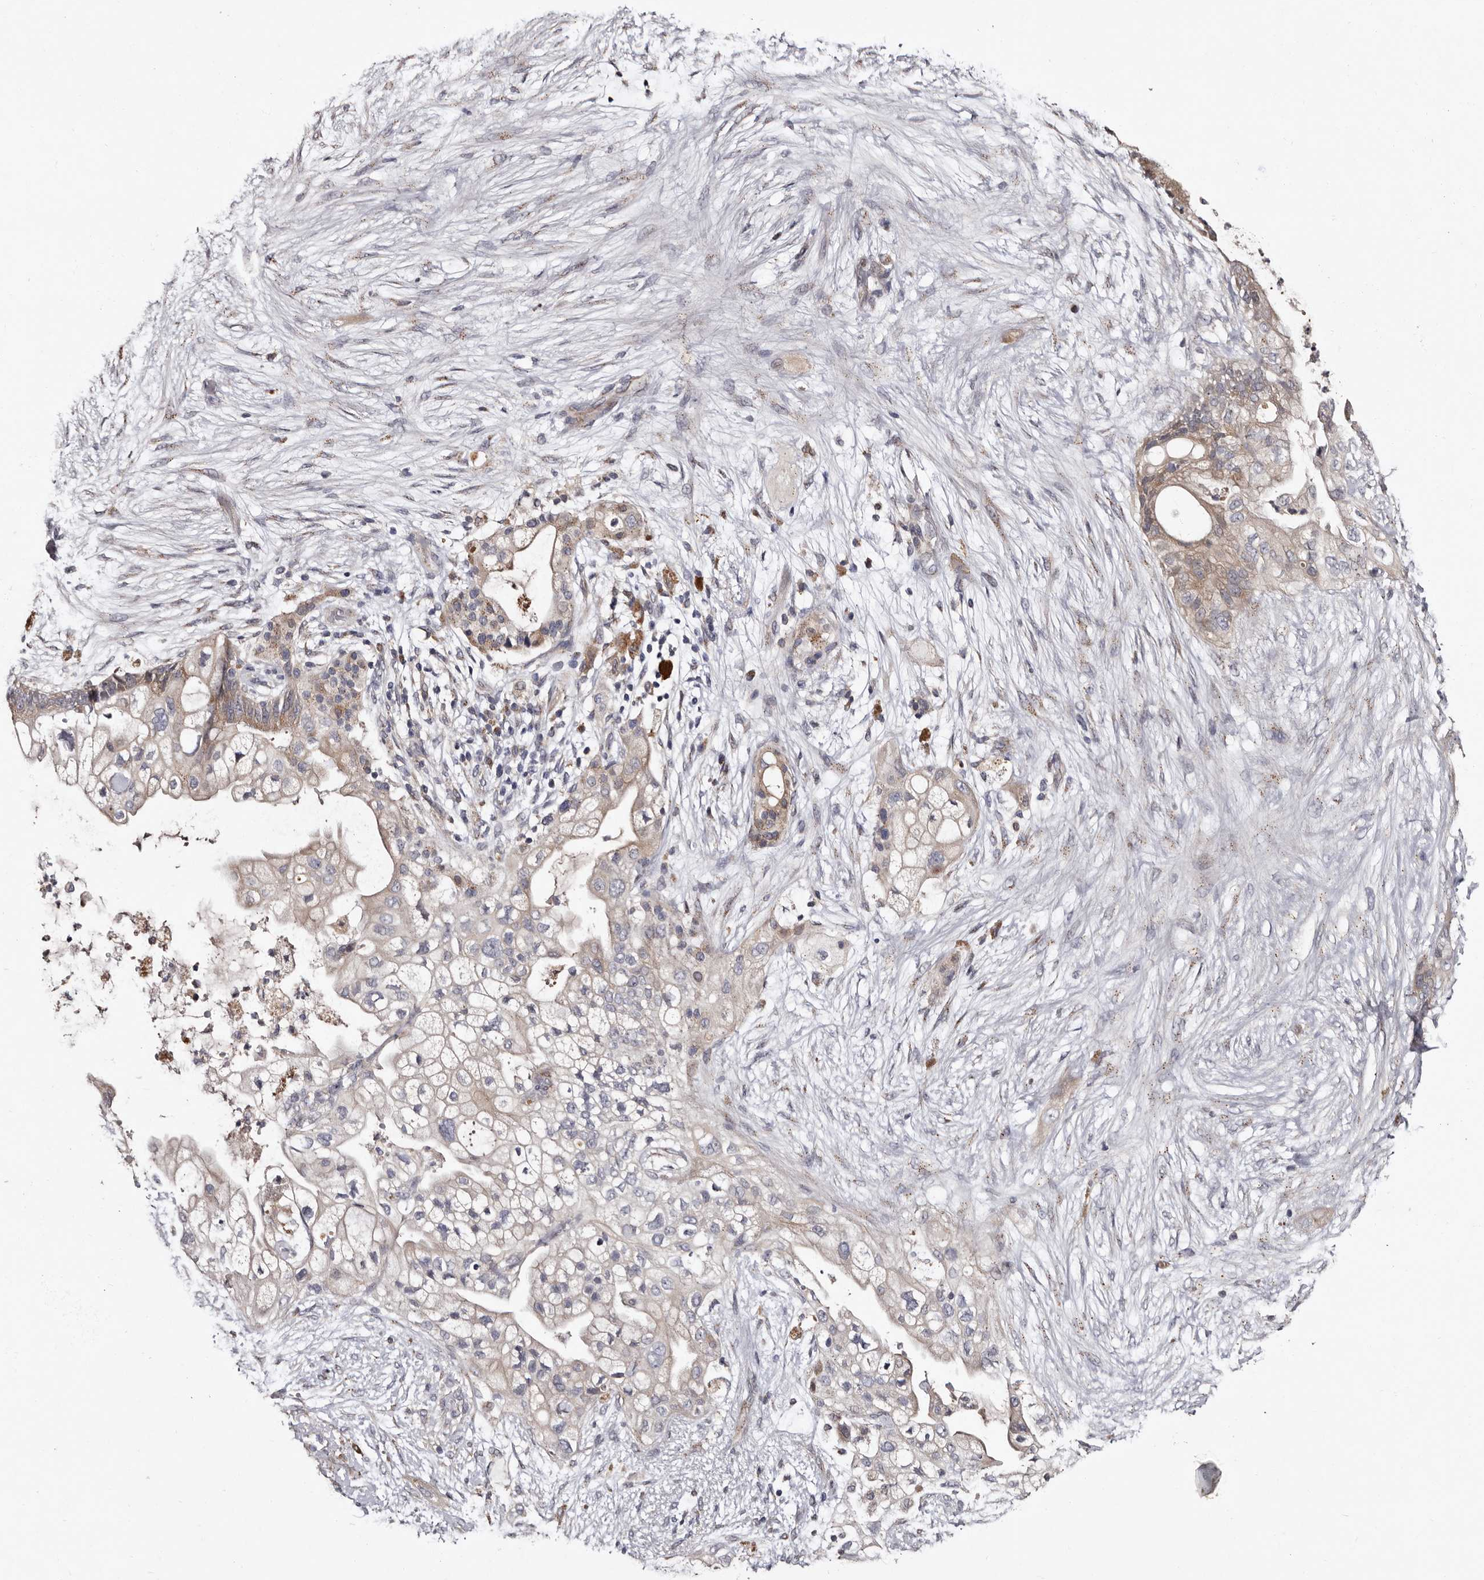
{"staining": {"intensity": "moderate", "quantity": "25%-75%", "location": "cytoplasmic/membranous"}, "tissue": "pancreatic cancer", "cell_type": "Tumor cells", "image_type": "cancer", "snomed": [{"axis": "morphology", "description": "Adenocarcinoma, NOS"}, {"axis": "topography", "description": "Pancreas"}], "caption": "Tumor cells demonstrate moderate cytoplasmic/membranous staining in about 25%-75% of cells in pancreatic cancer (adenocarcinoma).", "gene": "DNPH1", "patient": {"sex": "male", "age": 53}}